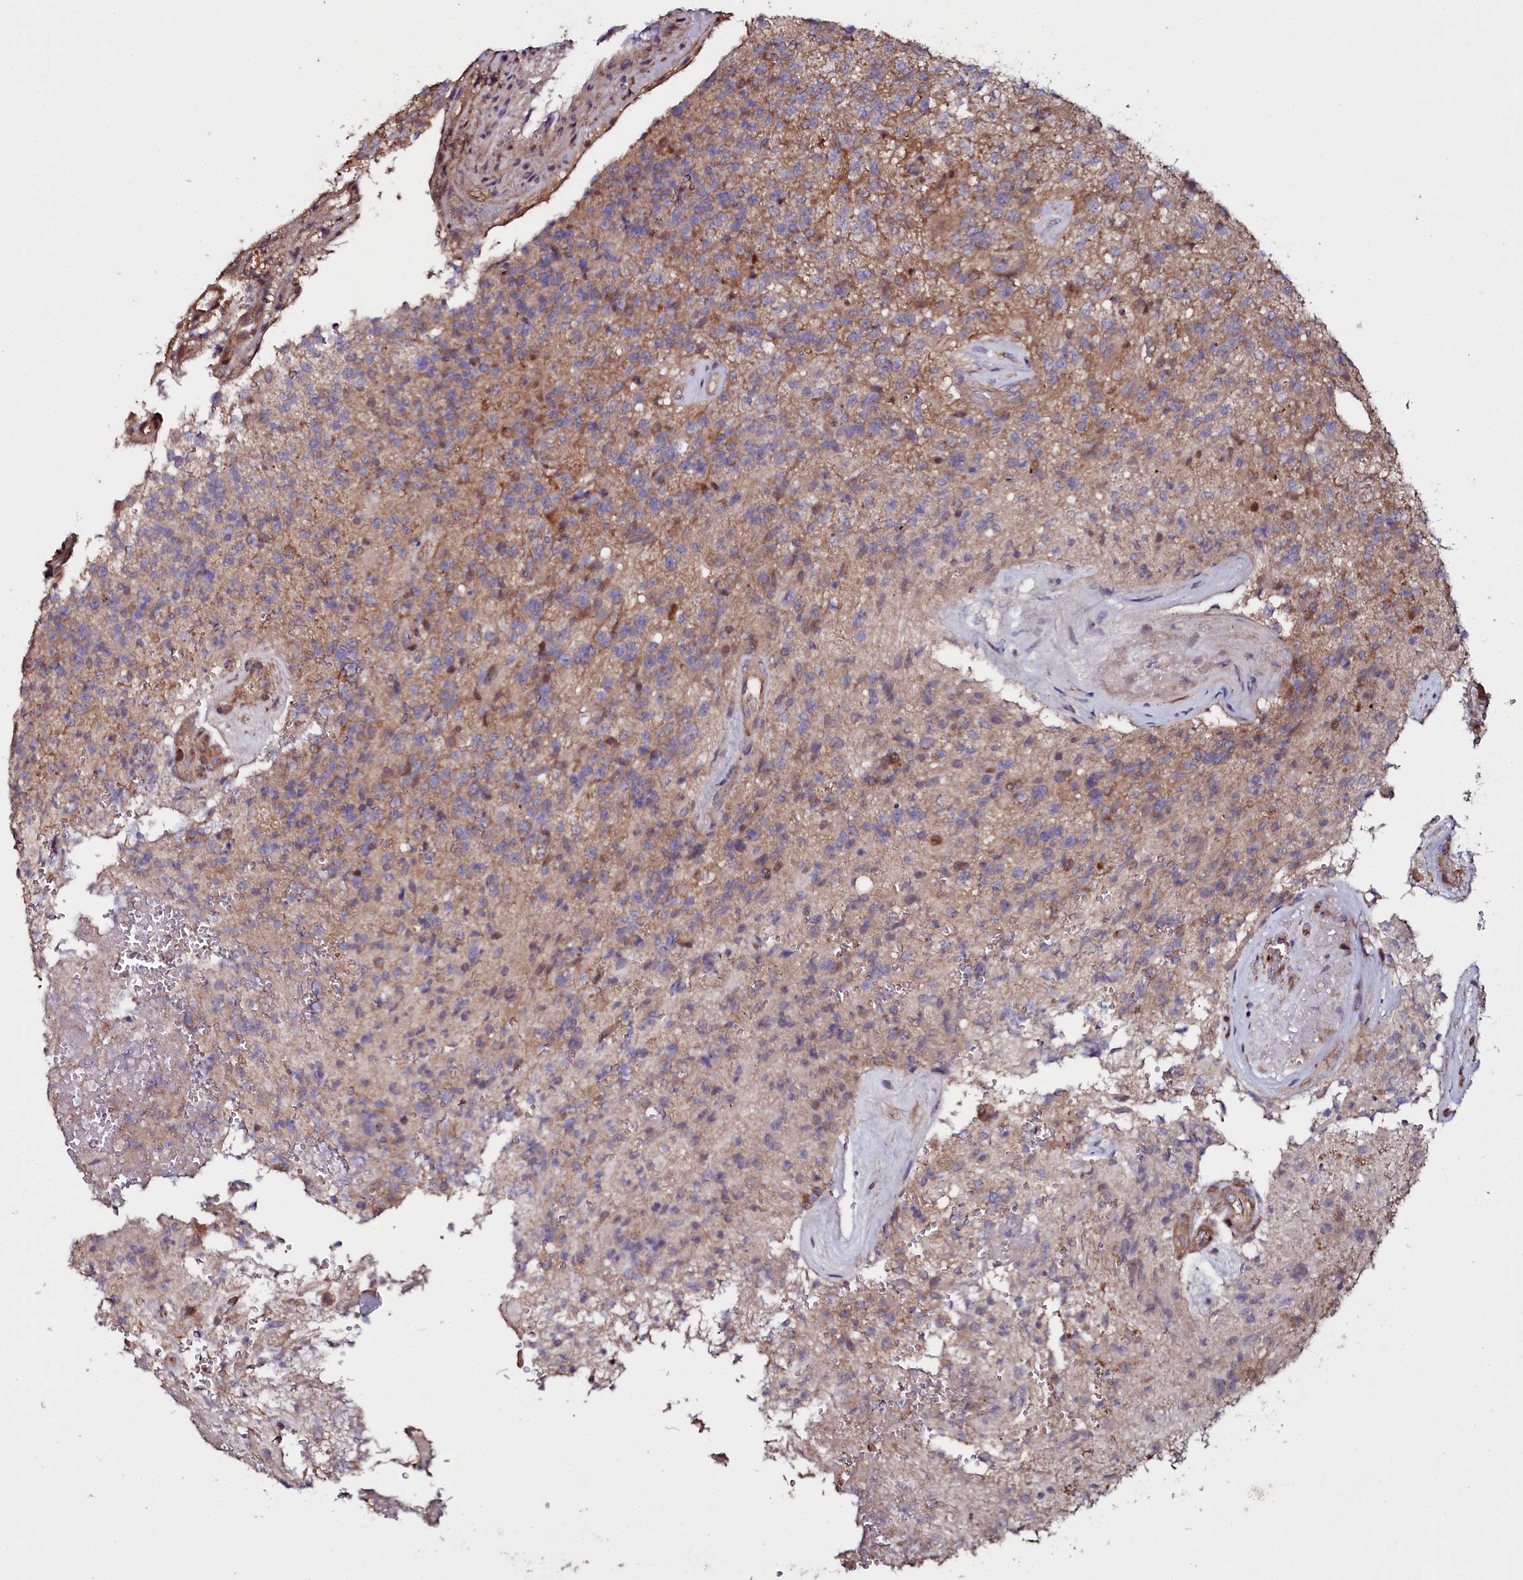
{"staining": {"intensity": "weak", "quantity": ">75%", "location": "cytoplasmic/membranous"}, "tissue": "glioma", "cell_type": "Tumor cells", "image_type": "cancer", "snomed": [{"axis": "morphology", "description": "Glioma, malignant, High grade"}, {"axis": "topography", "description": "Brain"}], "caption": "This image reveals immunohistochemistry staining of high-grade glioma (malignant), with low weak cytoplasmic/membranous positivity in about >75% of tumor cells.", "gene": "USPL1", "patient": {"sex": "male", "age": 56}}